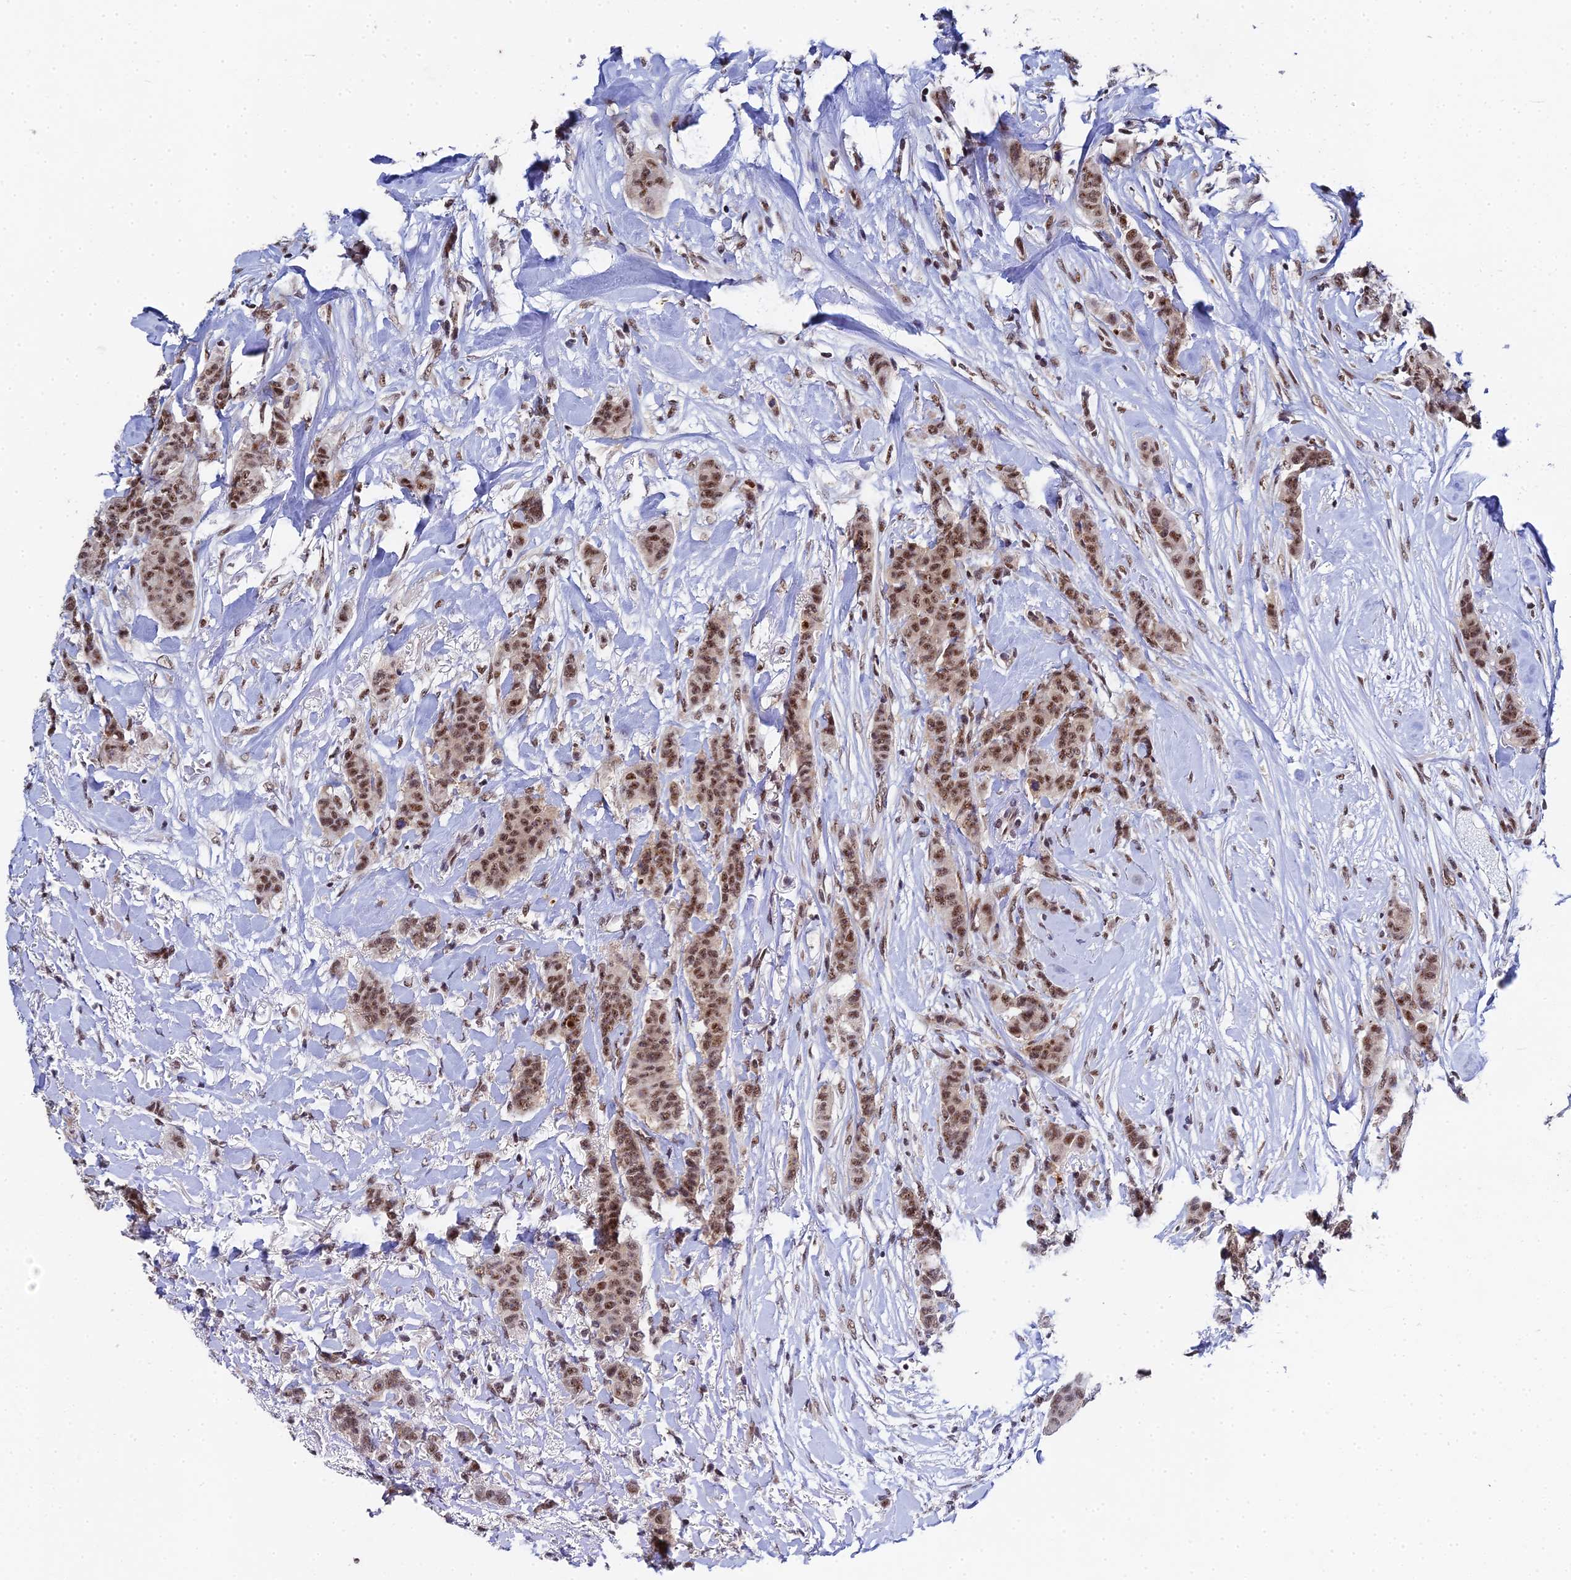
{"staining": {"intensity": "moderate", "quantity": ">75%", "location": "nuclear"}, "tissue": "breast cancer", "cell_type": "Tumor cells", "image_type": "cancer", "snomed": [{"axis": "morphology", "description": "Duct carcinoma"}, {"axis": "topography", "description": "Breast"}], "caption": "Approximately >75% of tumor cells in human breast infiltrating ductal carcinoma exhibit moderate nuclear protein staining as visualized by brown immunohistochemical staining.", "gene": "MAGOHB", "patient": {"sex": "female", "age": 40}}